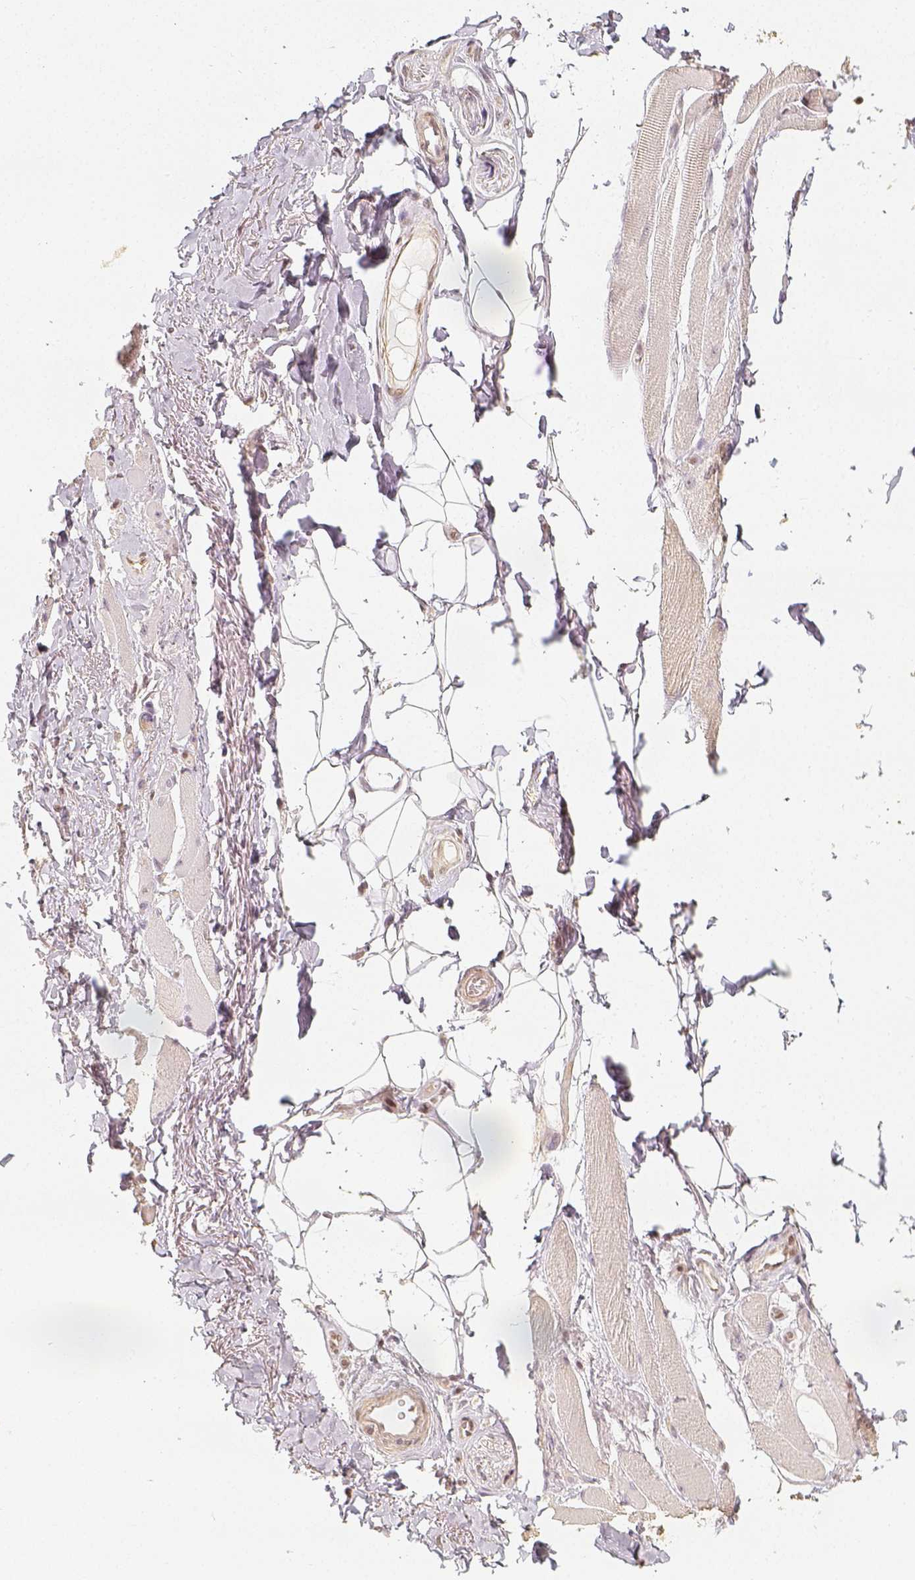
{"staining": {"intensity": "negative", "quantity": "none", "location": "none"}, "tissue": "skeletal muscle", "cell_type": "Myocytes", "image_type": "normal", "snomed": [{"axis": "morphology", "description": "Normal tissue, NOS"}, {"axis": "topography", "description": "Skeletal muscle"}, {"axis": "topography", "description": "Anal"}, {"axis": "topography", "description": "Peripheral nerve tissue"}], "caption": "The image displays no staining of myocytes in normal skeletal muscle.", "gene": "HDAC1", "patient": {"sex": "male", "age": 53}}